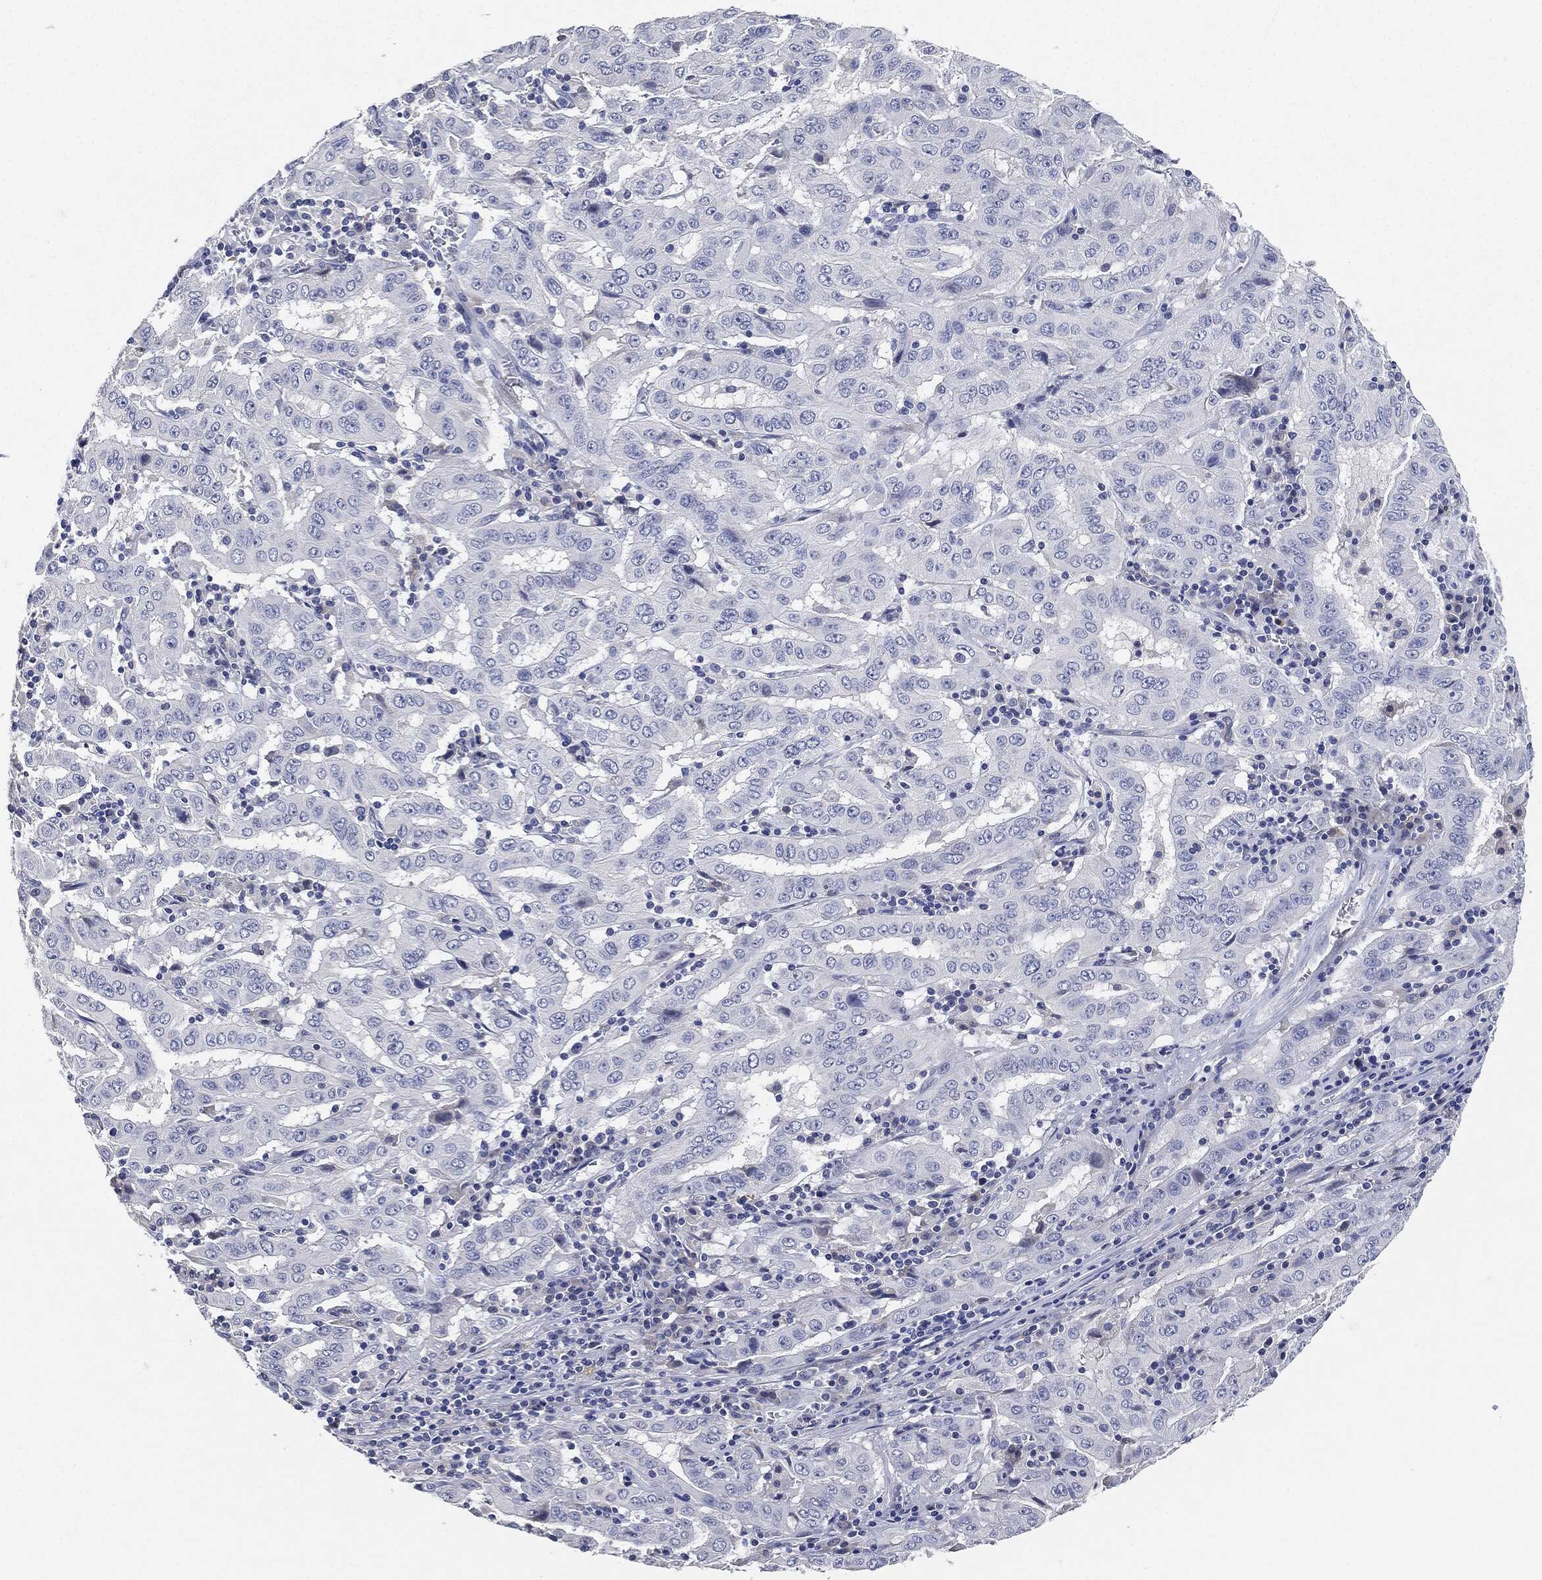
{"staining": {"intensity": "negative", "quantity": "none", "location": "none"}, "tissue": "pancreatic cancer", "cell_type": "Tumor cells", "image_type": "cancer", "snomed": [{"axis": "morphology", "description": "Adenocarcinoma, NOS"}, {"axis": "topography", "description": "Pancreas"}], "caption": "The micrograph exhibits no significant expression in tumor cells of pancreatic adenocarcinoma.", "gene": "NTRK1", "patient": {"sex": "male", "age": 63}}